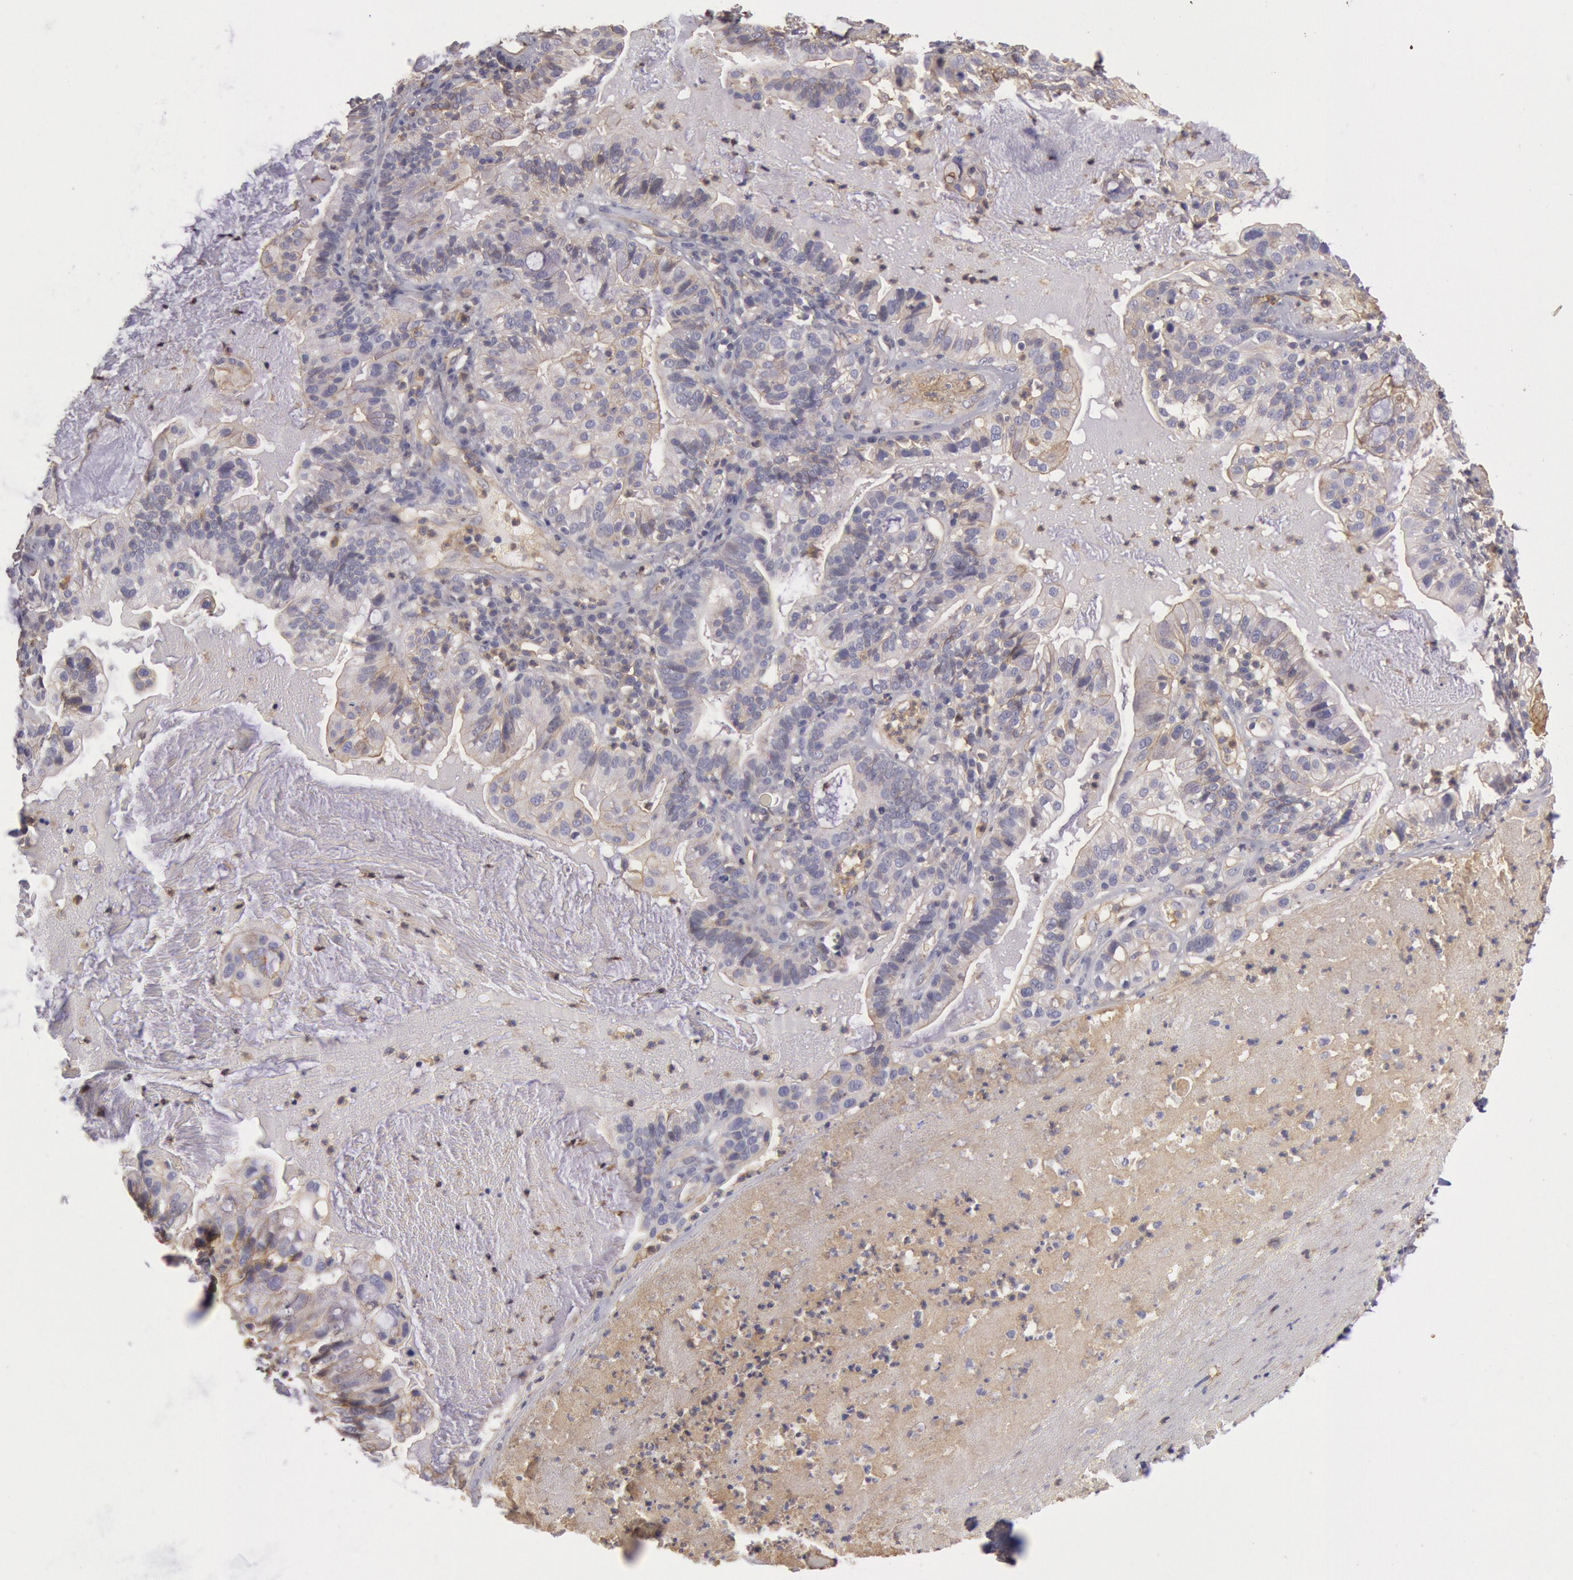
{"staining": {"intensity": "weak", "quantity": "<25%", "location": "cytoplasmic/membranous"}, "tissue": "cervical cancer", "cell_type": "Tumor cells", "image_type": "cancer", "snomed": [{"axis": "morphology", "description": "Adenocarcinoma, NOS"}, {"axis": "topography", "description": "Cervix"}], "caption": "Image shows no significant protein positivity in tumor cells of cervical cancer (adenocarcinoma).", "gene": "SNAP23", "patient": {"sex": "female", "age": 41}}